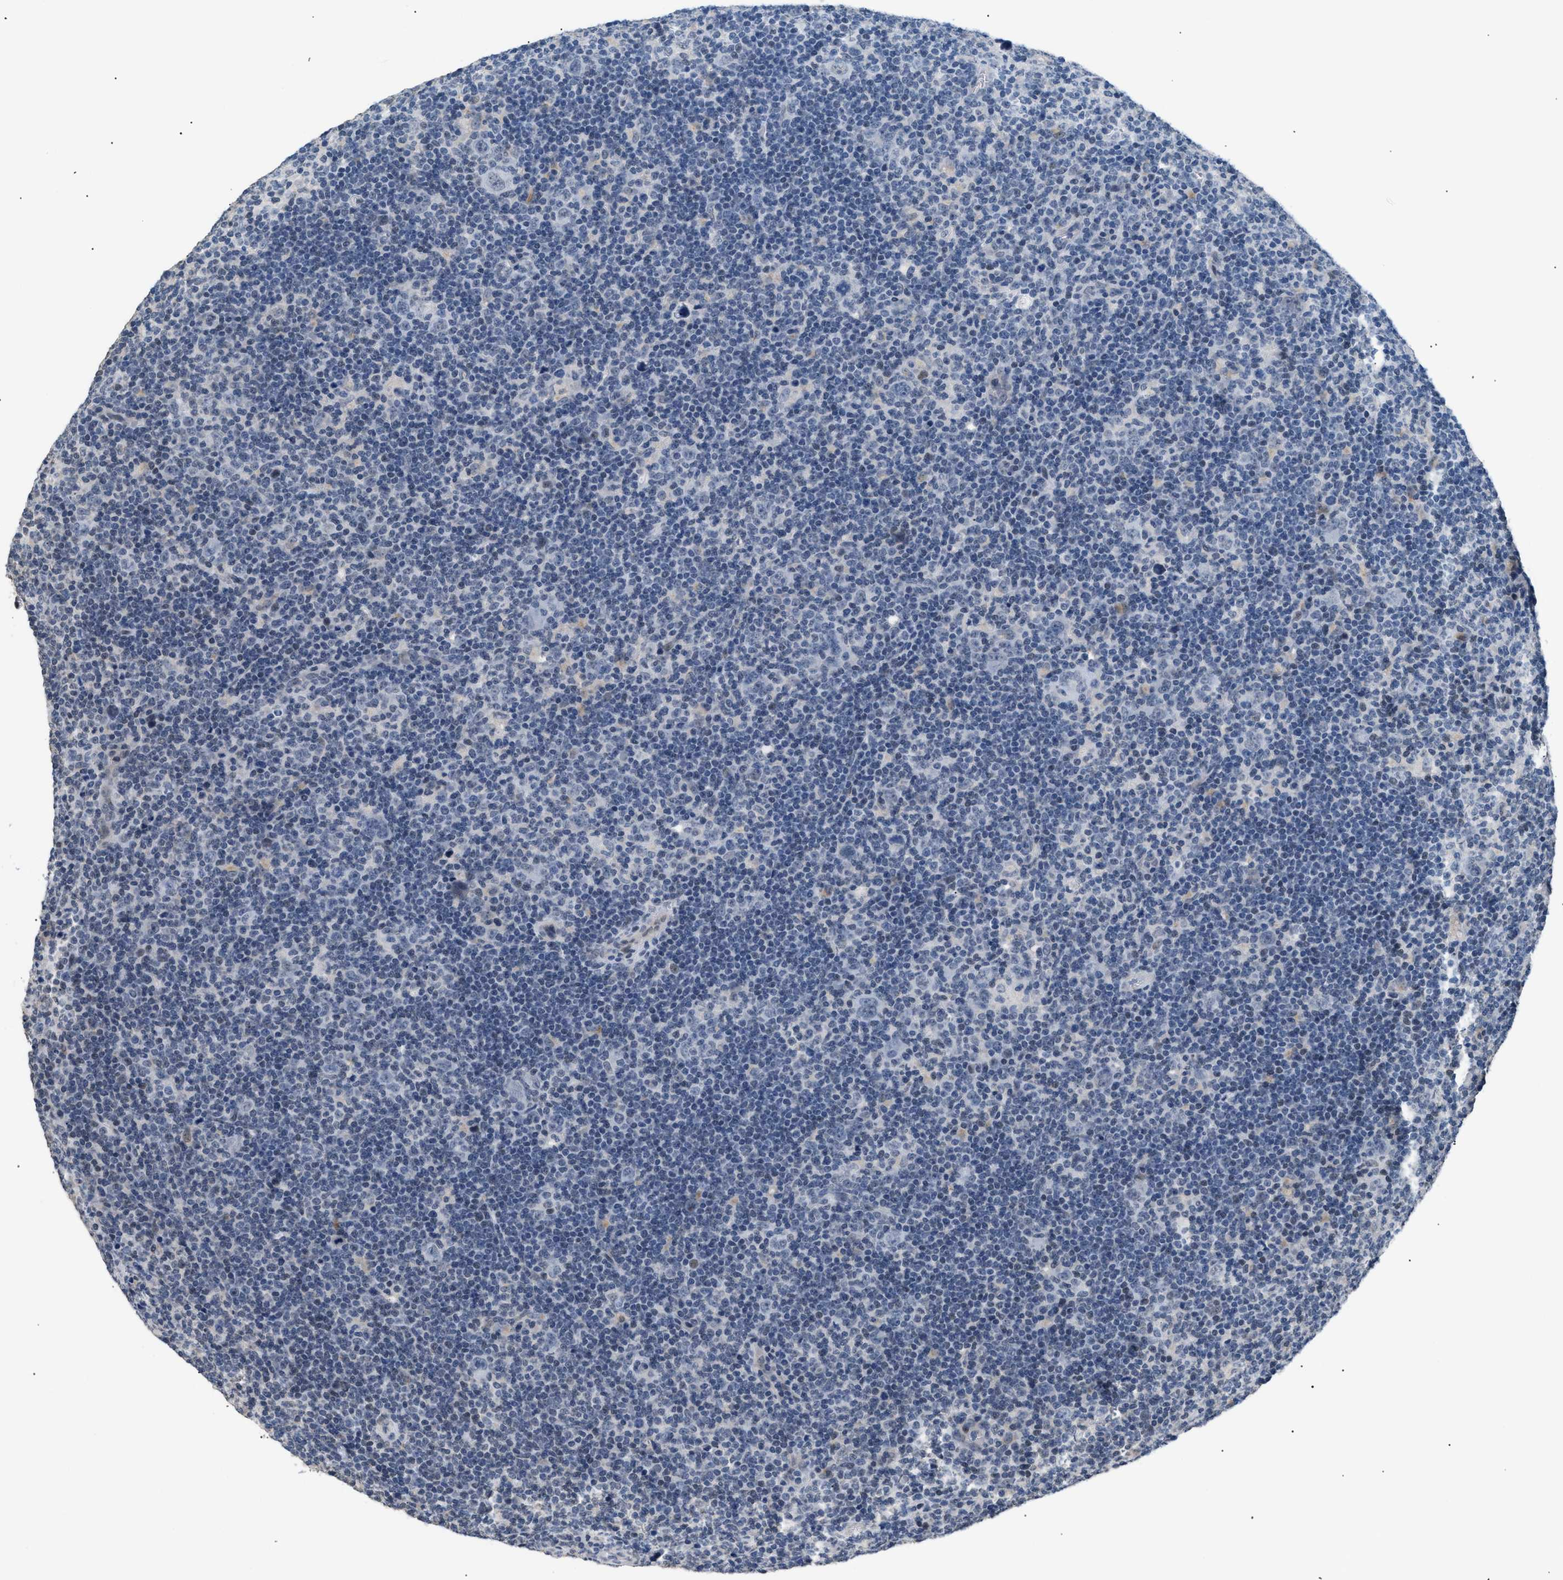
{"staining": {"intensity": "negative", "quantity": "none", "location": "none"}, "tissue": "lymphoma", "cell_type": "Tumor cells", "image_type": "cancer", "snomed": [{"axis": "morphology", "description": "Hodgkin's disease, NOS"}, {"axis": "topography", "description": "Lymph node"}], "caption": "A histopathology image of human lymphoma is negative for staining in tumor cells.", "gene": "KCNC3", "patient": {"sex": "female", "age": 57}}